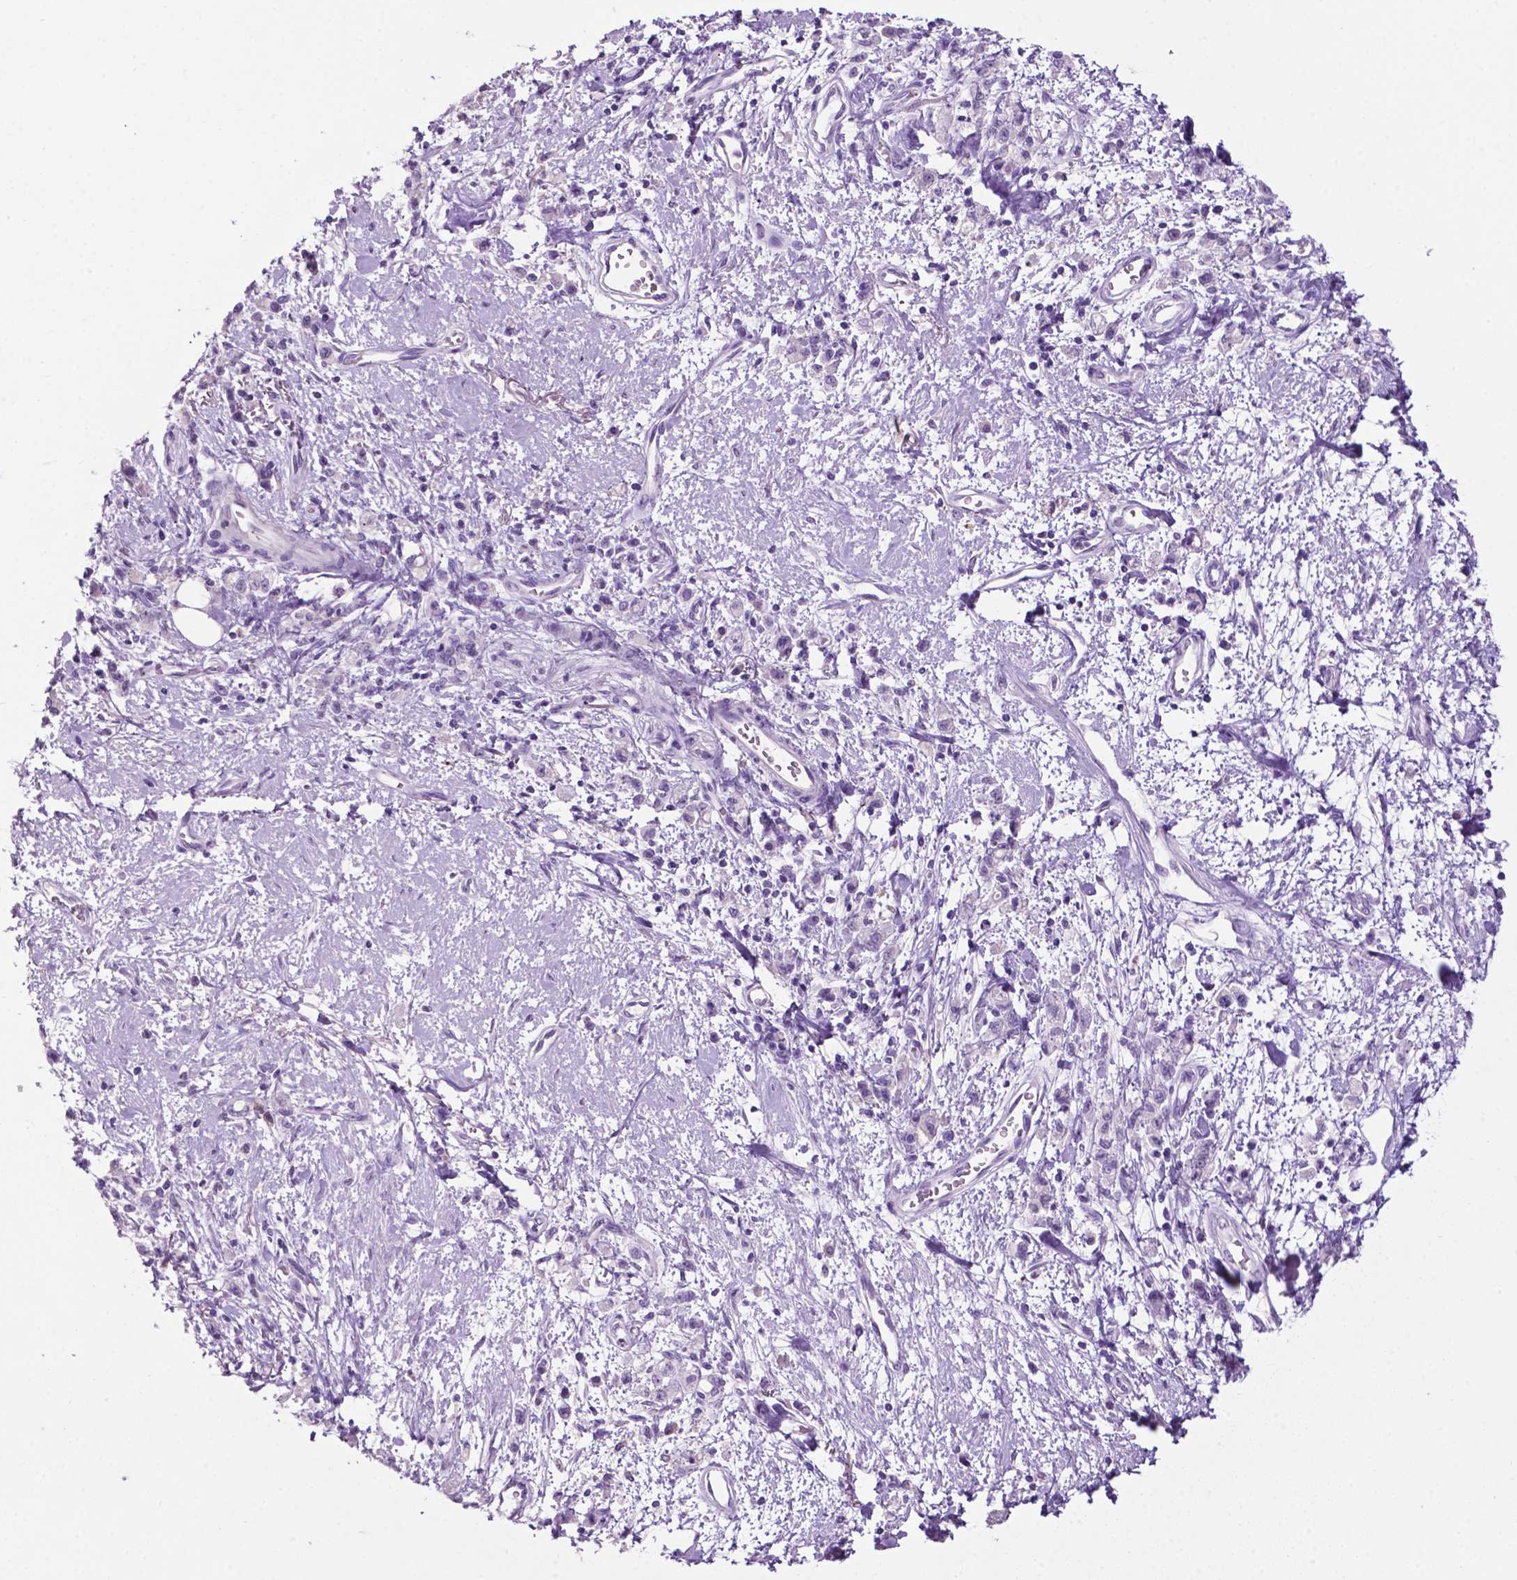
{"staining": {"intensity": "negative", "quantity": "none", "location": "none"}, "tissue": "stomach cancer", "cell_type": "Tumor cells", "image_type": "cancer", "snomed": [{"axis": "morphology", "description": "Adenocarcinoma, NOS"}, {"axis": "topography", "description": "Stomach"}], "caption": "DAB (3,3'-diaminobenzidine) immunohistochemical staining of stomach adenocarcinoma exhibits no significant expression in tumor cells.", "gene": "PHGR1", "patient": {"sex": "male", "age": 77}}